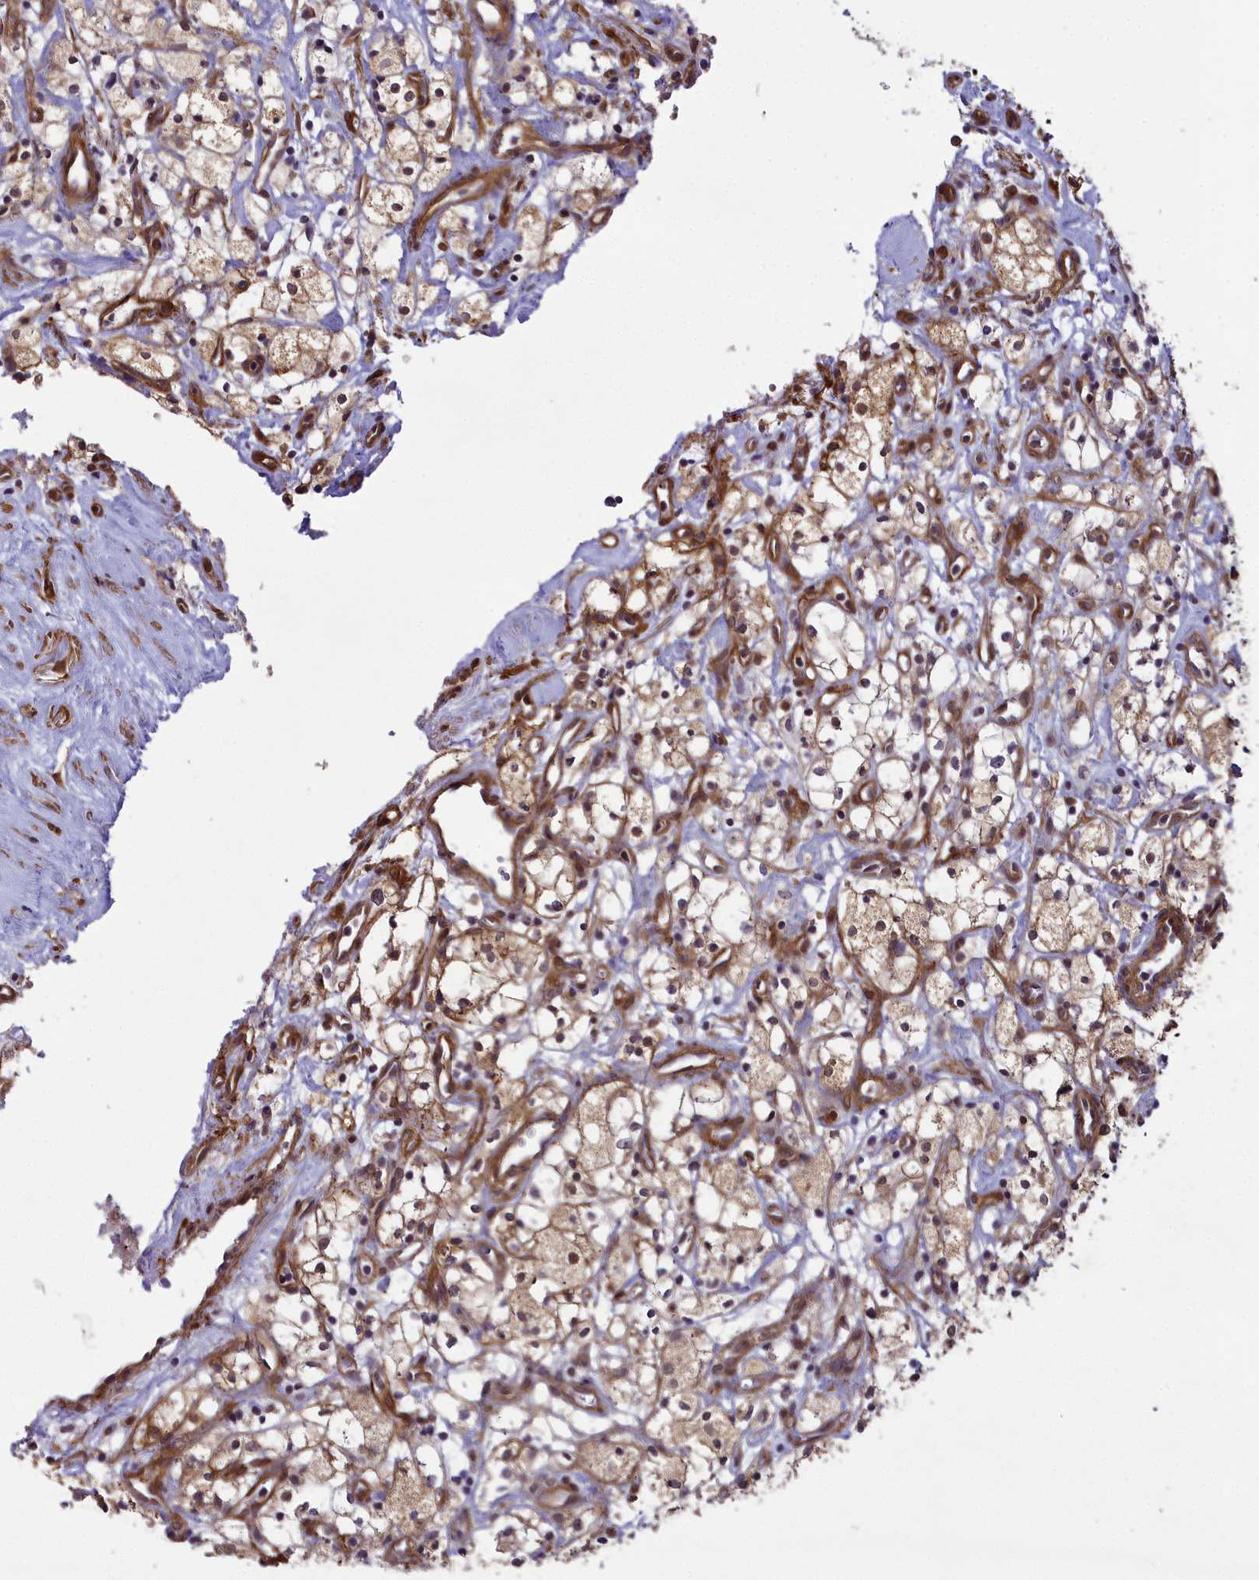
{"staining": {"intensity": "moderate", "quantity": ">75%", "location": "cytoplasmic/membranous,nuclear"}, "tissue": "renal cancer", "cell_type": "Tumor cells", "image_type": "cancer", "snomed": [{"axis": "morphology", "description": "Adenocarcinoma, NOS"}, {"axis": "topography", "description": "Kidney"}], "caption": "Tumor cells show medium levels of moderate cytoplasmic/membranous and nuclear expression in approximately >75% of cells in renal cancer (adenocarcinoma).", "gene": "TNS1", "patient": {"sex": "male", "age": 59}}